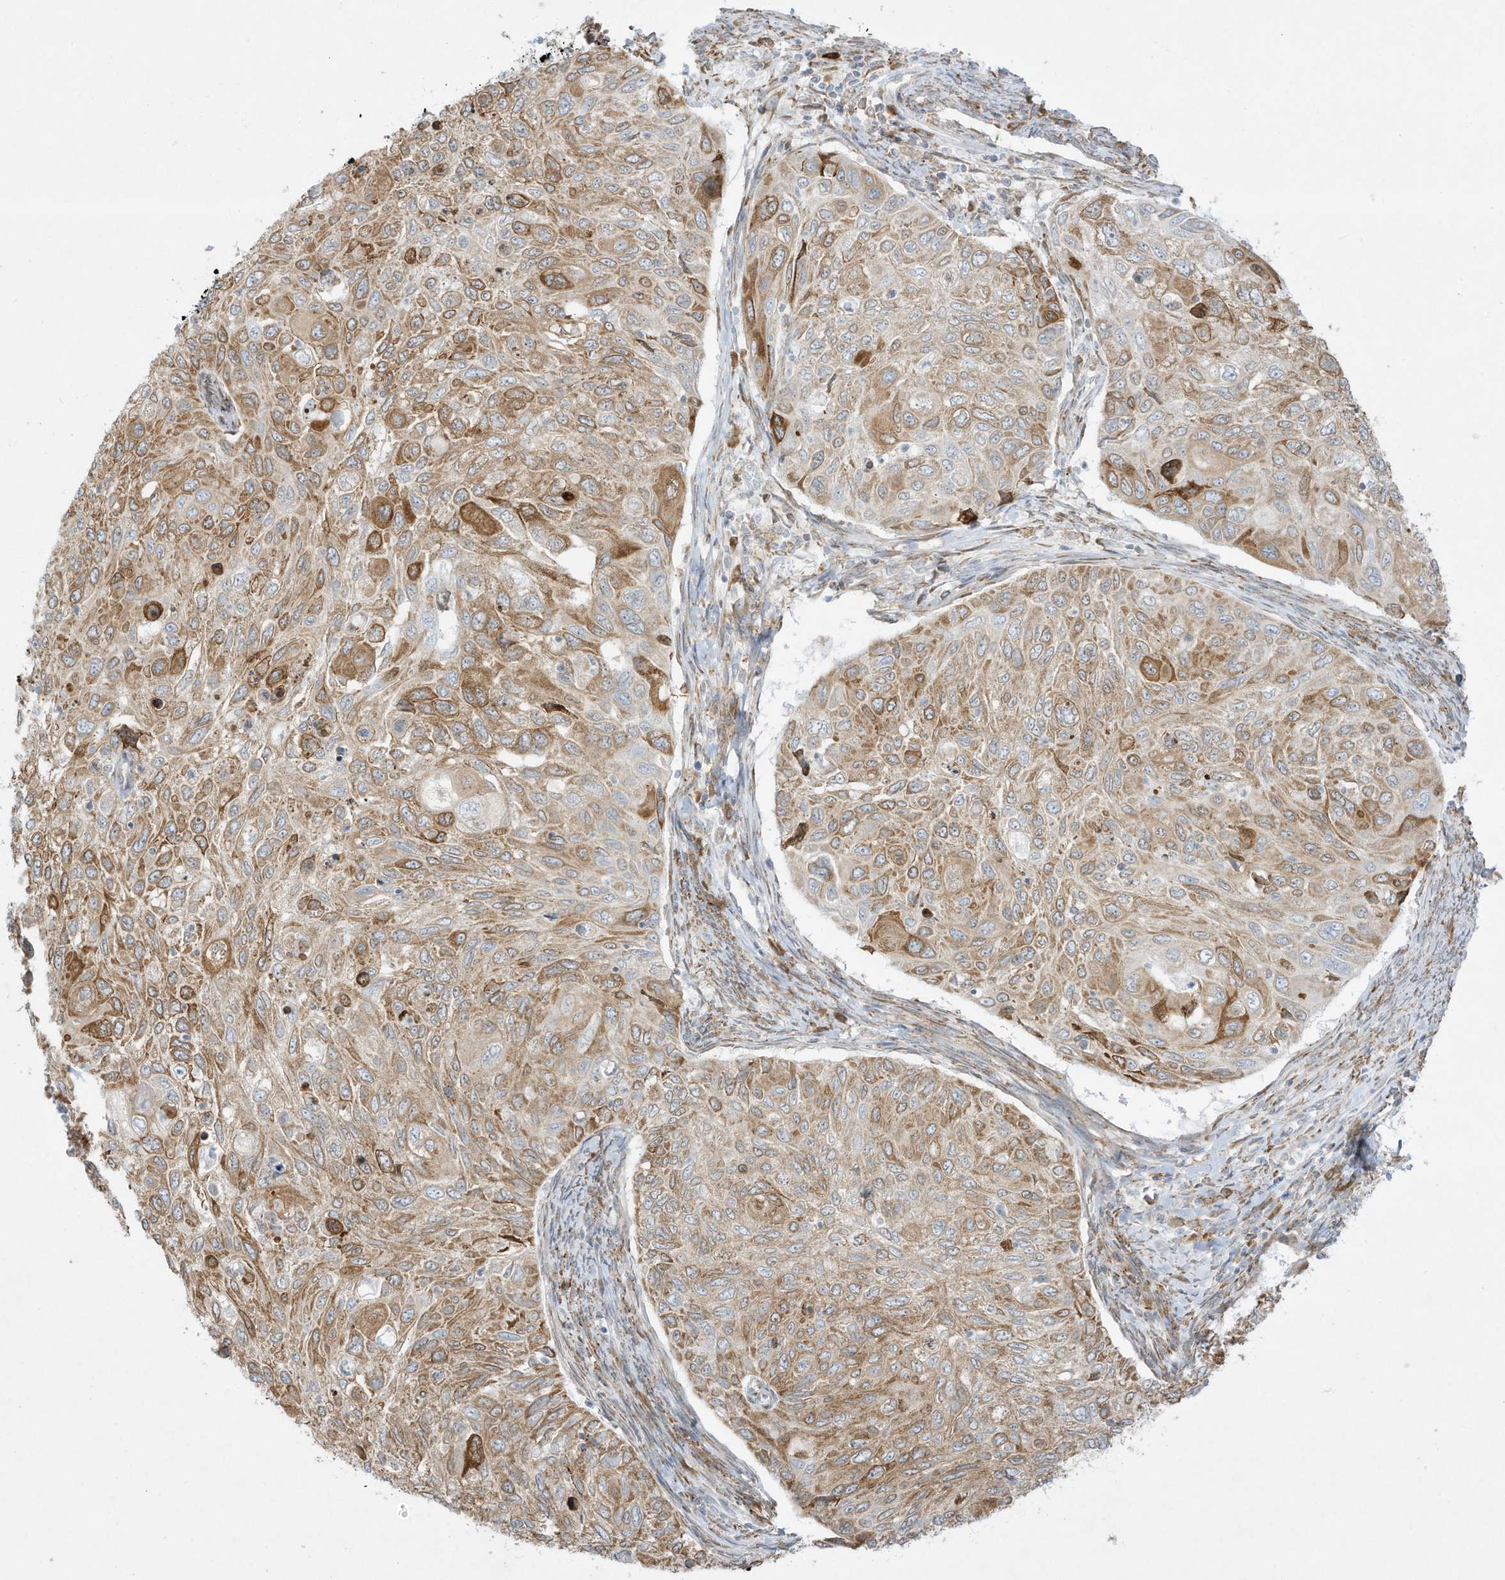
{"staining": {"intensity": "moderate", "quantity": "25%-75%", "location": "cytoplasmic/membranous"}, "tissue": "cervical cancer", "cell_type": "Tumor cells", "image_type": "cancer", "snomed": [{"axis": "morphology", "description": "Squamous cell carcinoma, NOS"}, {"axis": "topography", "description": "Cervix"}], "caption": "Tumor cells show medium levels of moderate cytoplasmic/membranous expression in about 25%-75% of cells in cervical squamous cell carcinoma. Ihc stains the protein of interest in brown and the nuclei are stained blue.", "gene": "PTK6", "patient": {"sex": "female", "age": 70}}